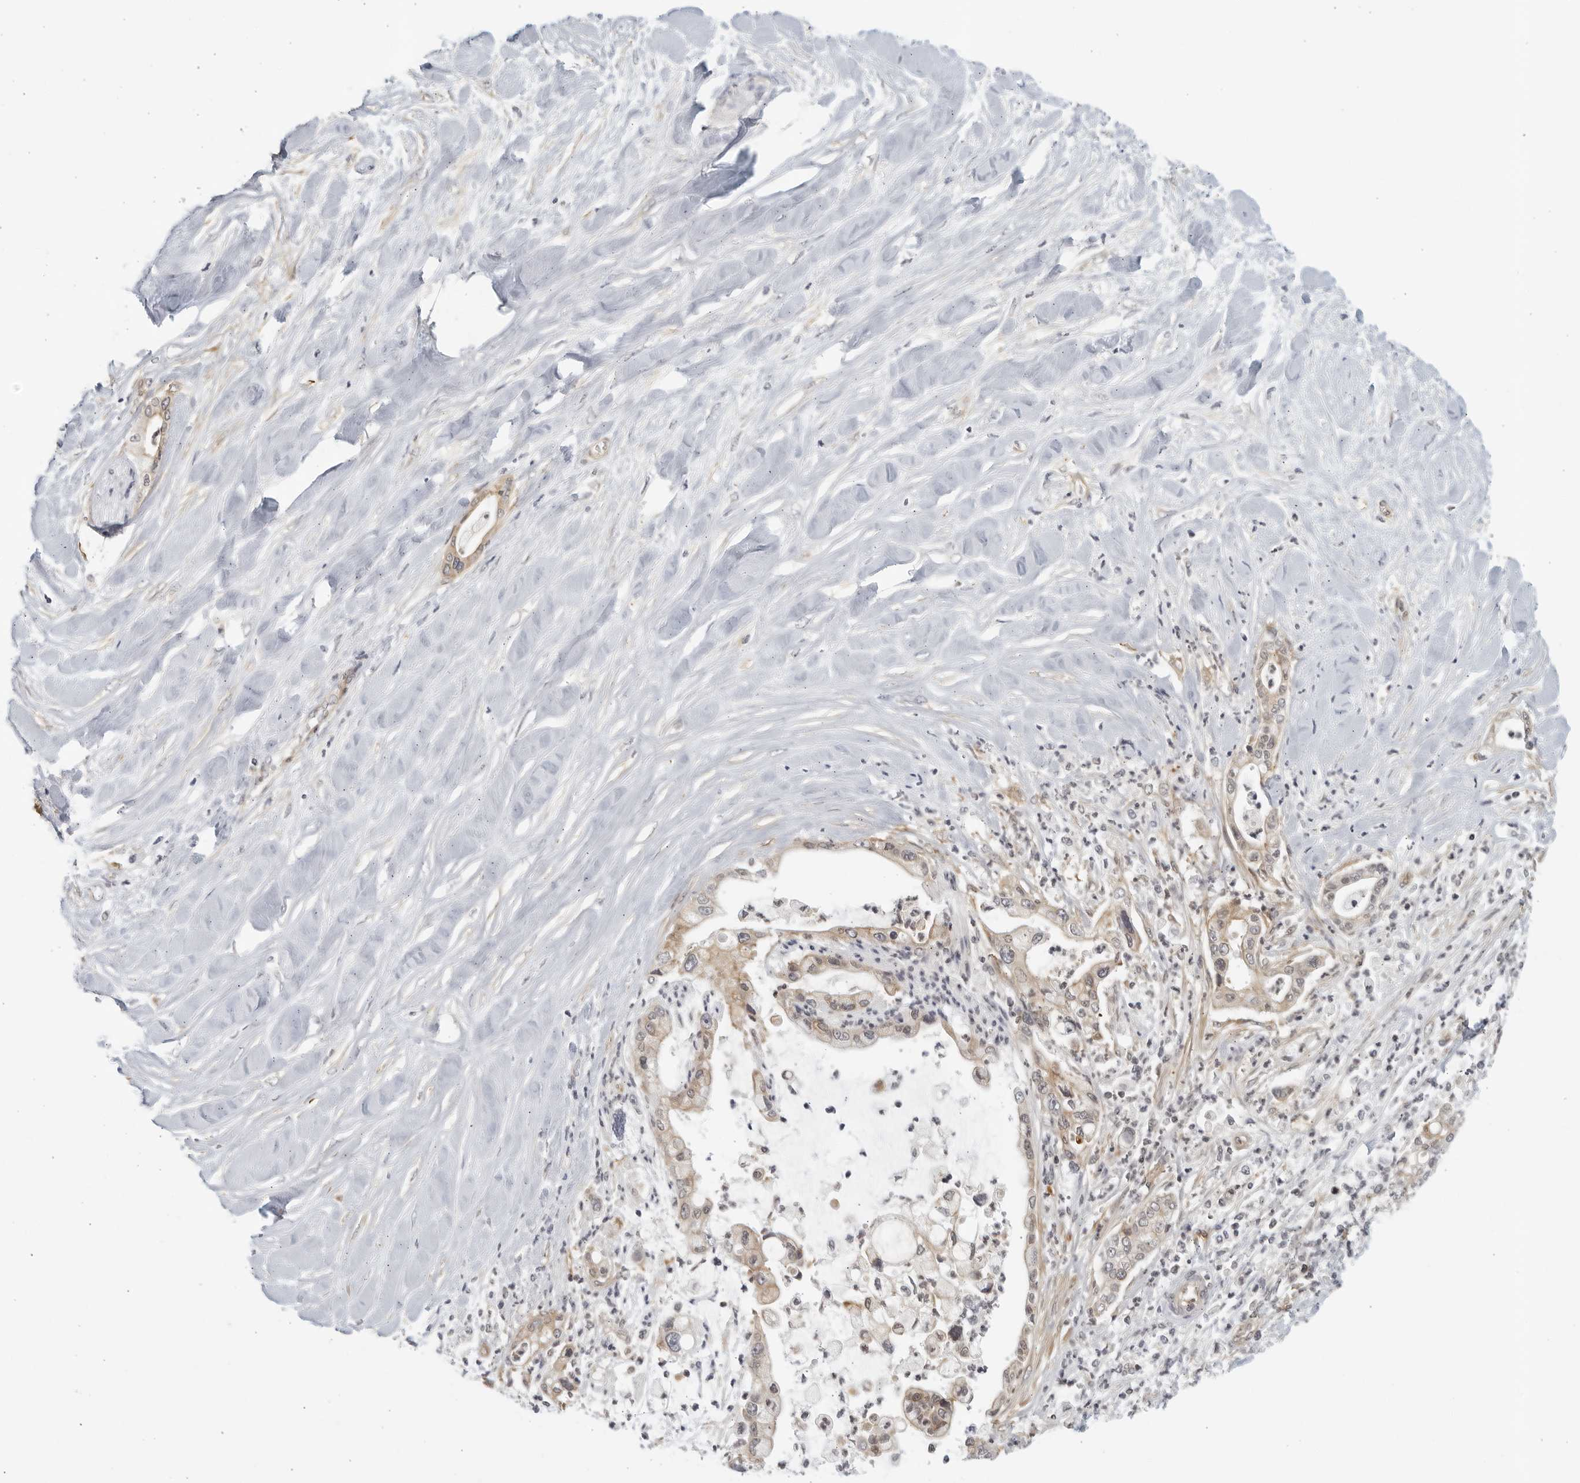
{"staining": {"intensity": "moderate", "quantity": "25%-75%", "location": "cytoplasmic/membranous"}, "tissue": "liver cancer", "cell_type": "Tumor cells", "image_type": "cancer", "snomed": [{"axis": "morphology", "description": "Cholangiocarcinoma"}, {"axis": "topography", "description": "Liver"}], "caption": "Human cholangiocarcinoma (liver) stained with a protein marker displays moderate staining in tumor cells.", "gene": "SERTAD4", "patient": {"sex": "female", "age": 54}}